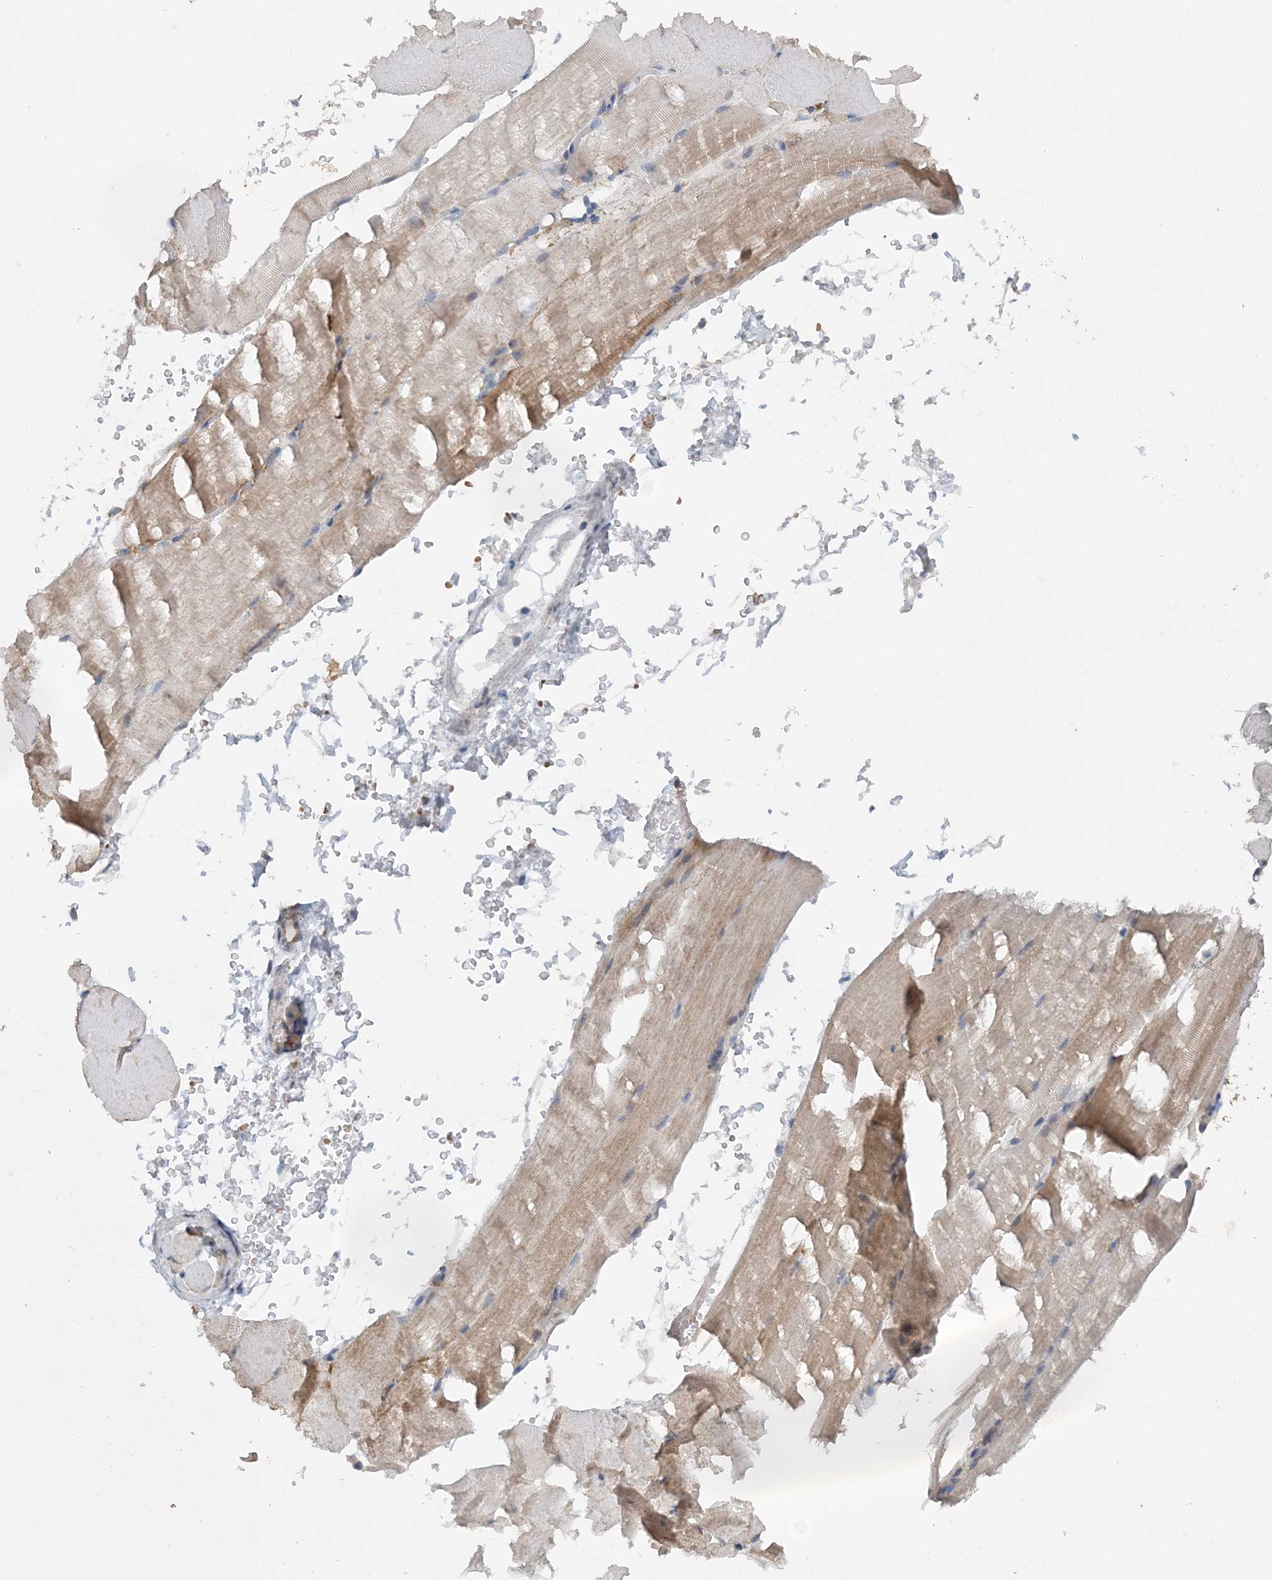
{"staining": {"intensity": "weak", "quantity": "25%-75%", "location": "cytoplasmic/membranous"}, "tissue": "skeletal muscle", "cell_type": "Myocytes", "image_type": "normal", "snomed": [{"axis": "morphology", "description": "Normal tissue, NOS"}, {"axis": "topography", "description": "Skeletal muscle"}, {"axis": "topography", "description": "Parathyroid gland"}], "caption": "IHC micrograph of normal human skeletal muscle stained for a protein (brown), which demonstrates low levels of weak cytoplasmic/membranous positivity in approximately 25%-75% of myocytes.", "gene": "SPRY2", "patient": {"sex": "female", "age": 37}}